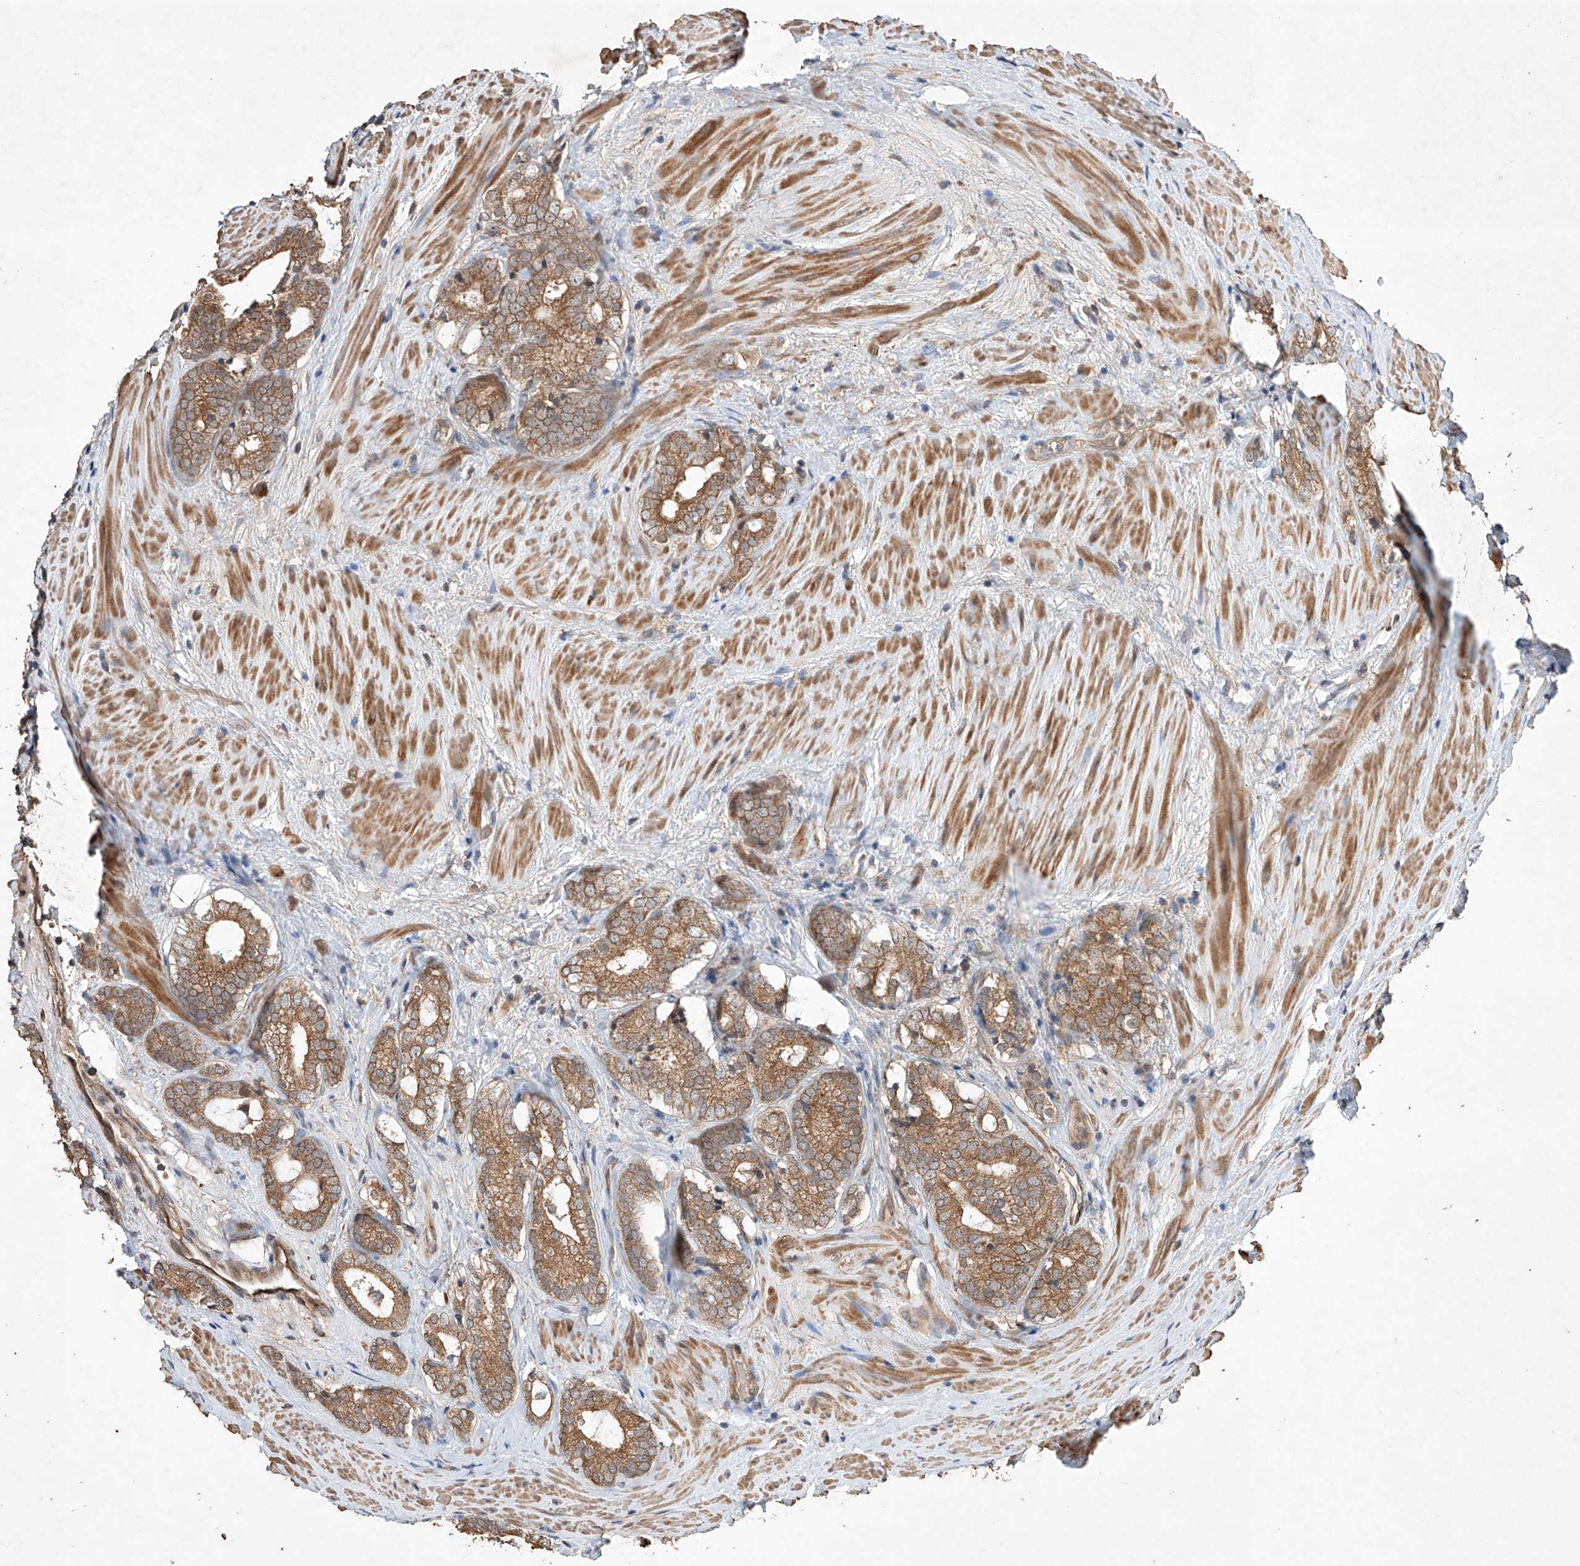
{"staining": {"intensity": "moderate", "quantity": ">75%", "location": "cytoplasmic/membranous"}, "tissue": "prostate cancer", "cell_type": "Tumor cells", "image_type": "cancer", "snomed": [{"axis": "morphology", "description": "Adenocarcinoma, High grade"}, {"axis": "topography", "description": "Prostate"}], "caption": "Prostate high-grade adenocarcinoma stained with immunohistochemistry demonstrates moderate cytoplasmic/membranous positivity in approximately >75% of tumor cells.", "gene": "LURAP1", "patient": {"sex": "male", "age": 63}}